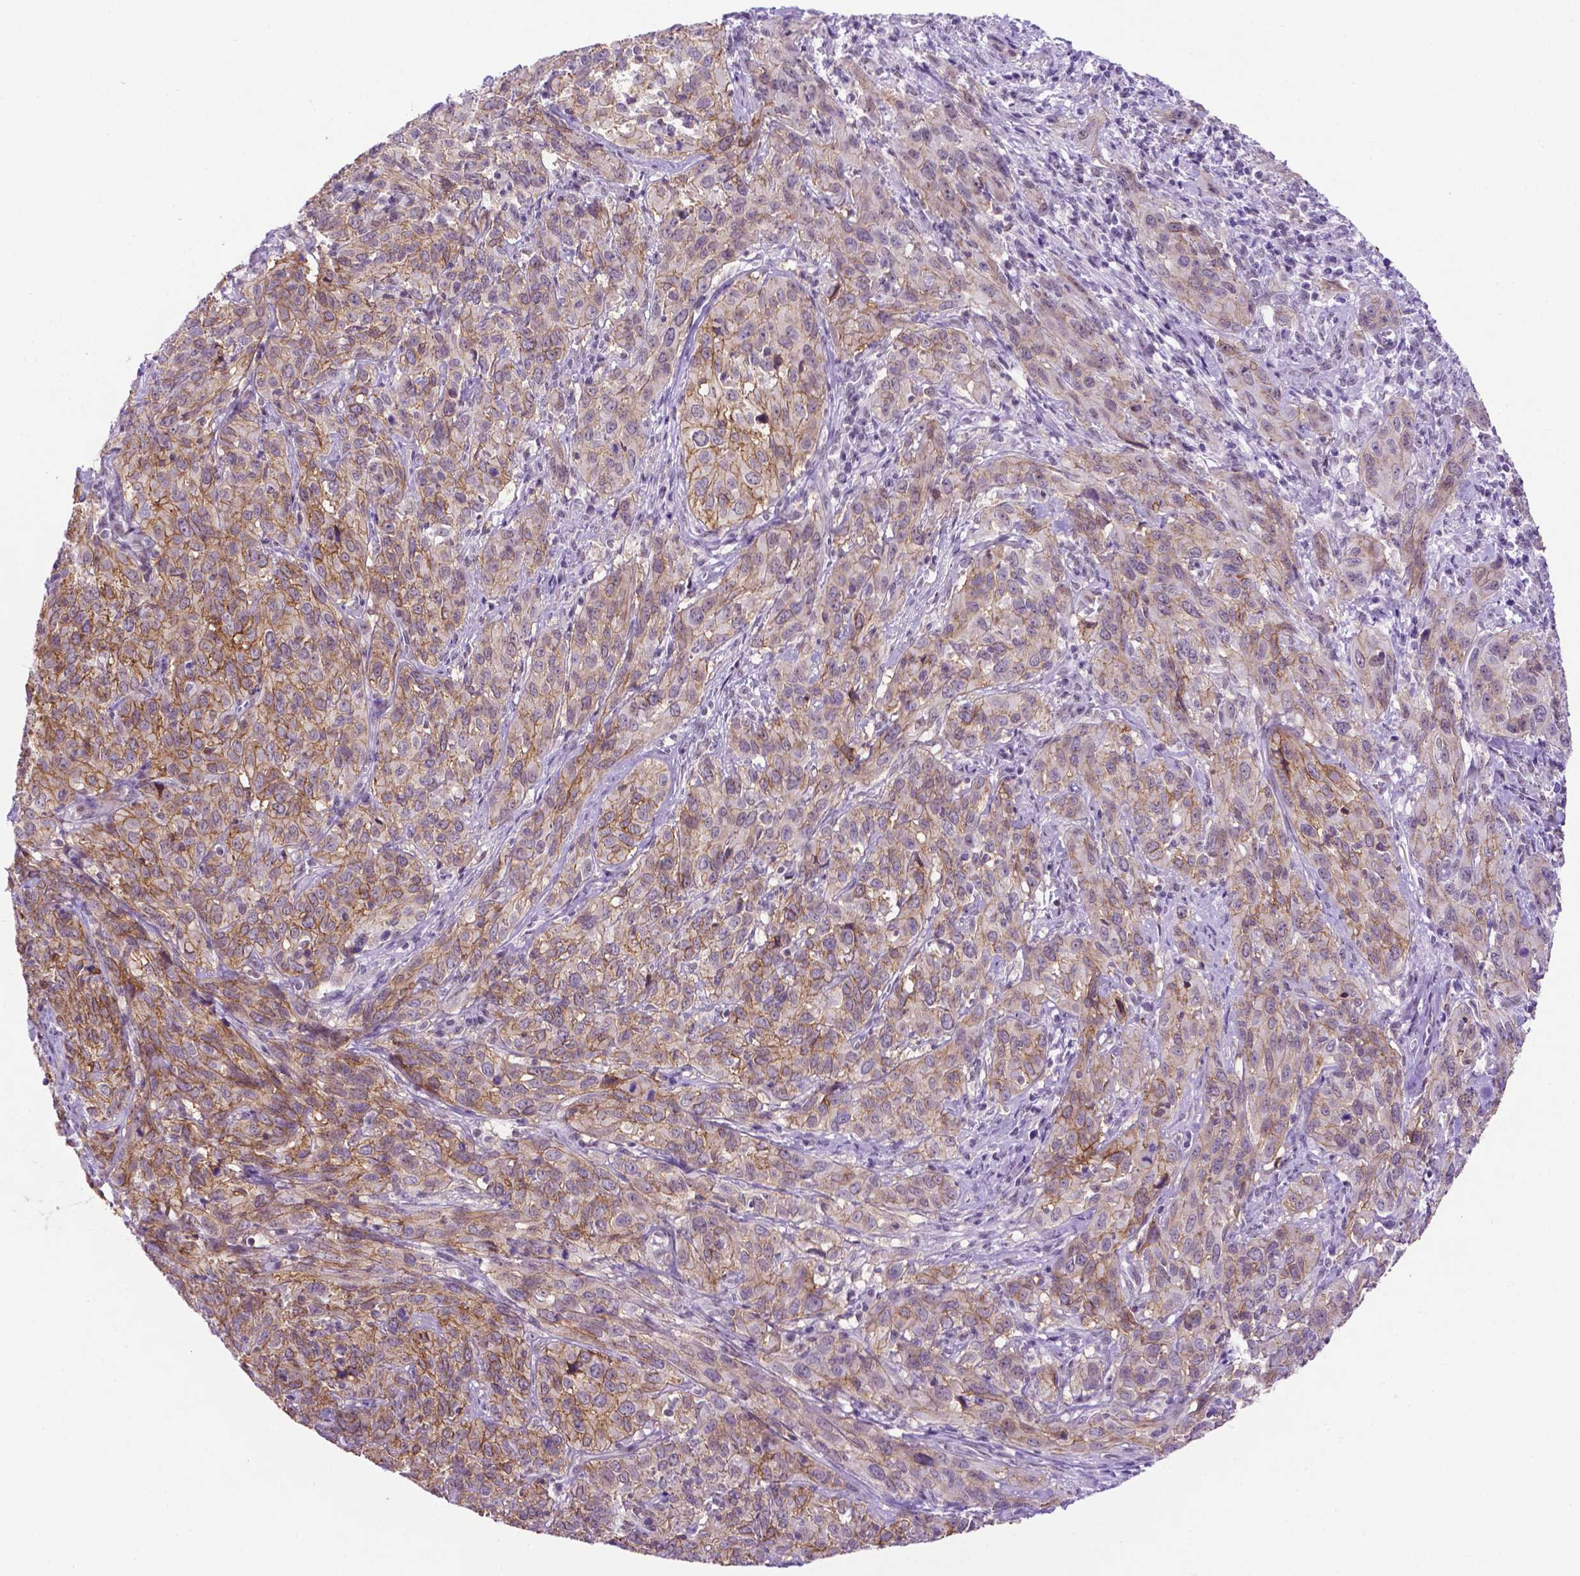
{"staining": {"intensity": "moderate", "quantity": "25%-75%", "location": "cytoplasmic/membranous"}, "tissue": "cervical cancer", "cell_type": "Tumor cells", "image_type": "cancer", "snomed": [{"axis": "morphology", "description": "Squamous cell carcinoma, NOS"}, {"axis": "topography", "description": "Cervix"}], "caption": "Protein expression analysis of human cervical squamous cell carcinoma reveals moderate cytoplasmic/membranous staining in approximately 25%-75% of tumor cells. The staining is performed using DAB (3,3'-diaminobenzidine) brown chromogen to label protein expression. The nuclei are counter-stained blue using hematoxylin.", "gene": "TACSTD2", "patient": {"sex": "female", "age": 51}}